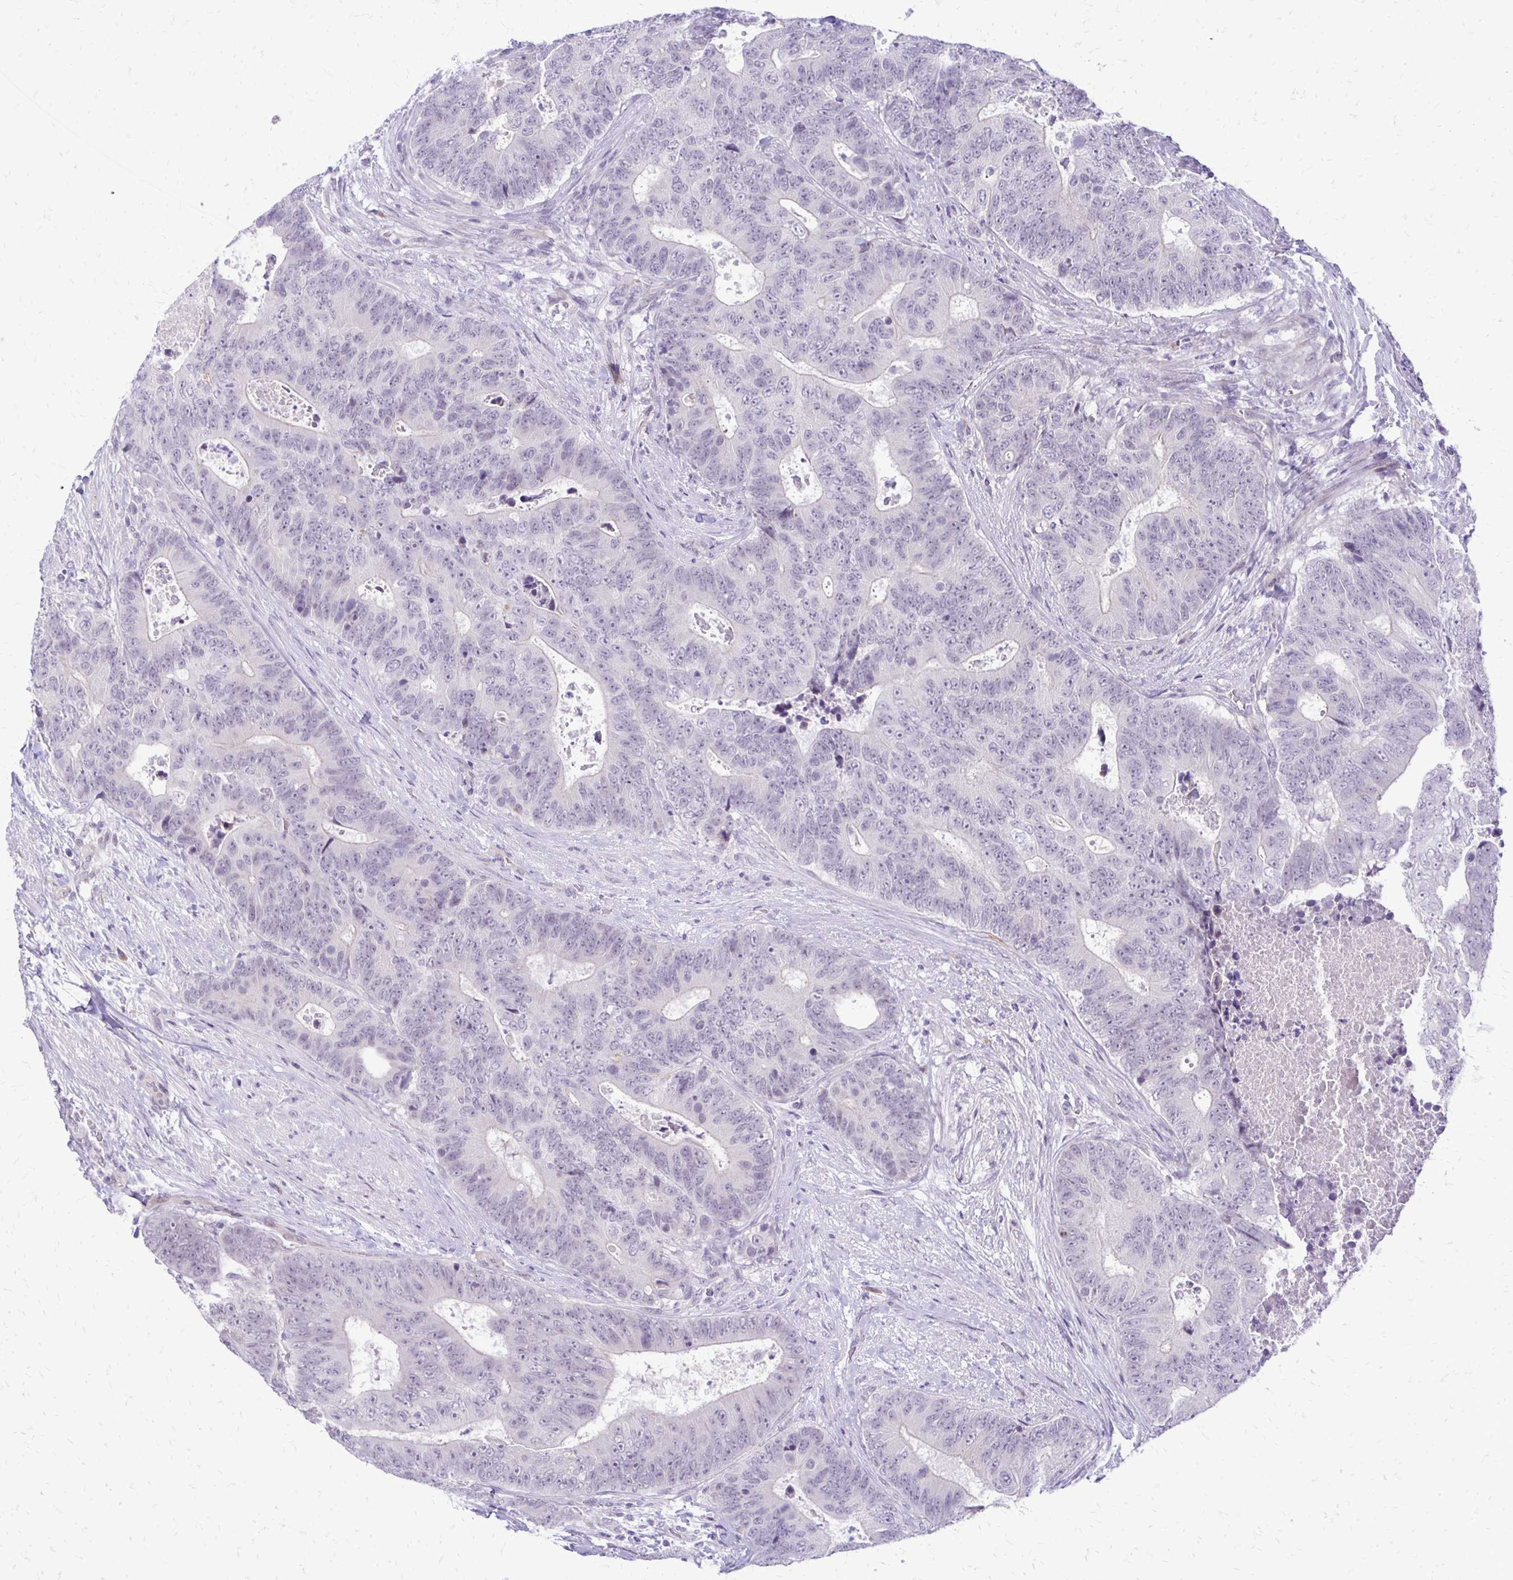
{"staining": {"intensity": "negative", "quantity": "none", "location": "none"}, "tissue": "colorectal cancer", "cell_type": "Tumor cells", "image_type": "cancer", "snomed": [{"axis": "morphology", "description": "Adenocarcinoma, NOS"}, {"axis": "topography", "description": "Colon"}], "caption": "A high-resolution micrograph shows immunohistochemistry (IHC) staining of adenocarcinoma (colorectal), which reveals no significant staining in tumor cells.", "gene": "EPYC", "patient": {"sex": "female", "age": 48}}